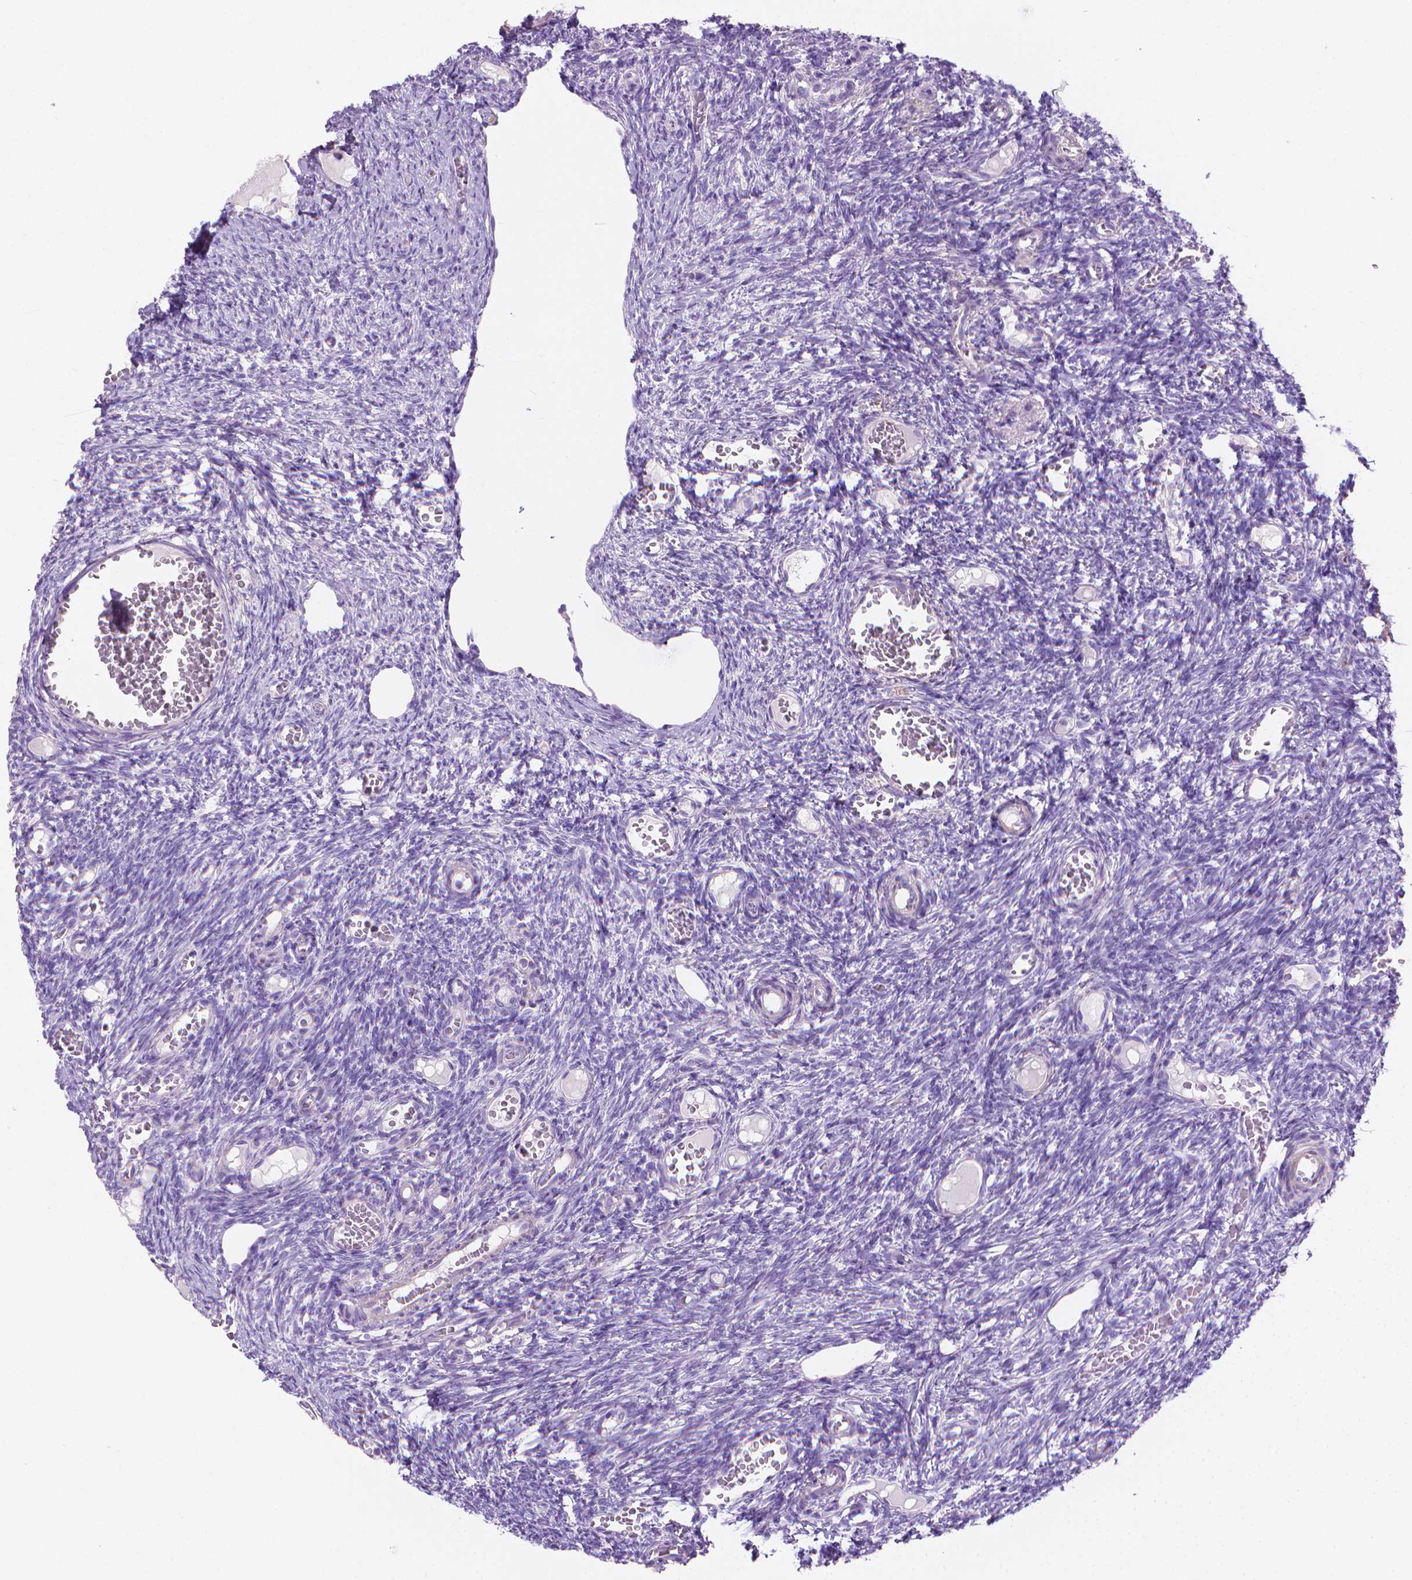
{"staining": {"intensity": "negative", "quantity": "none", "location": "none"}, "tissue": "ovary", "cell_type": "Ovarian stroma cells", "image_type": "normal", "snomed": [{"axis": "morphology", "description": "Normal tissue, NOS"}, {"axis": "topography", "description": "Ovary"}], "caption": "A high-resolution image shows IHC staining of benign ovary, which demonstrates no significant positivity in ovarian stroma cells. (DAB immunohistochemistry (IHC) with hematoxylin counter stain).", "gene": "FASN", "patient": {"sex": "female", "age": 39}}